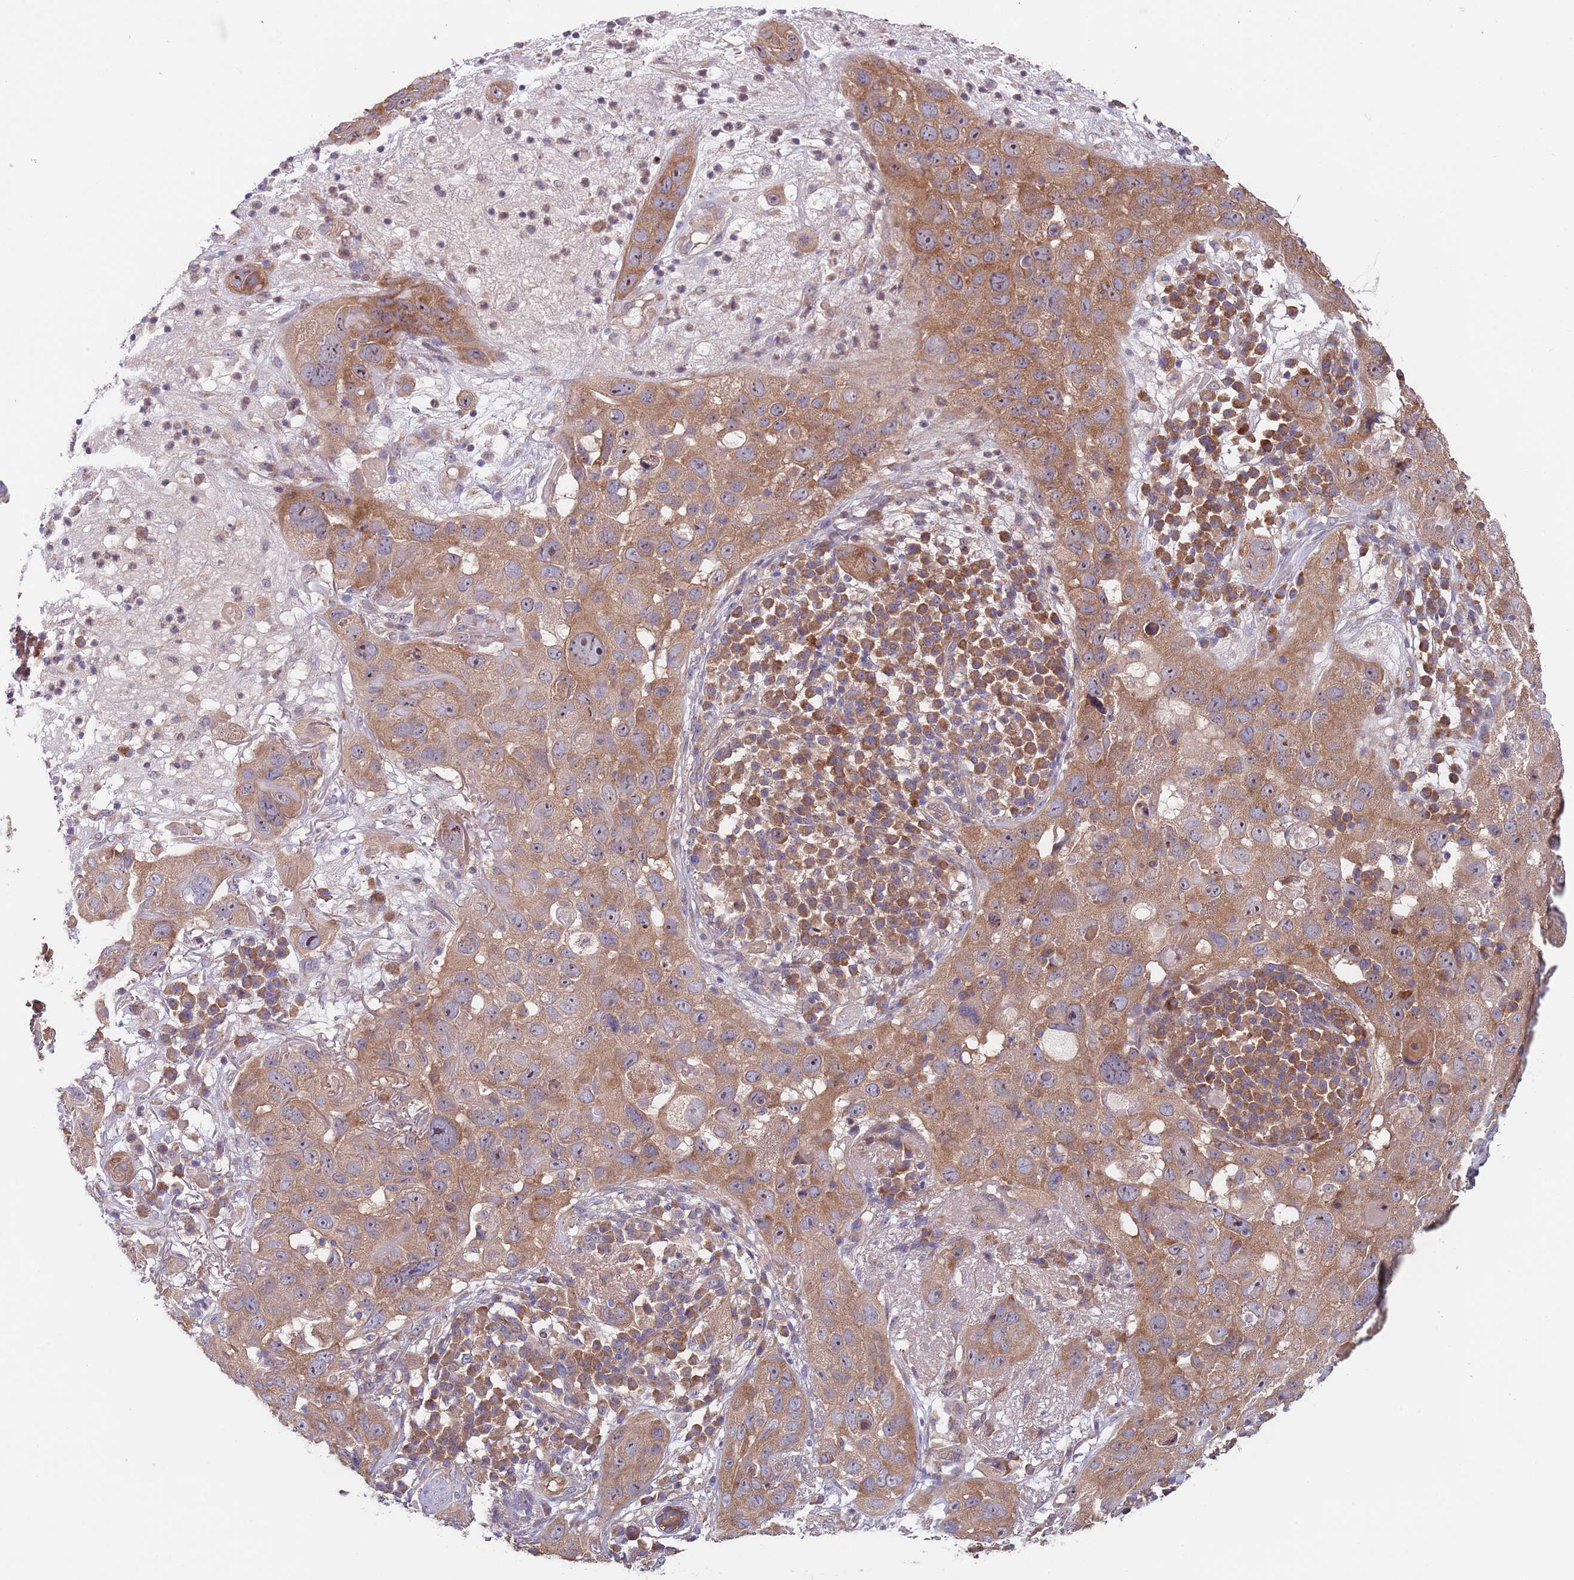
{"staining": {"intensity": "moderate", "quantity": ">75%", "location": "cytoplasmic/membranous"}, "tissue": "skin cancer", "cell_type": "Tumor cells", "image_type": "cancer", "snomed": [{"axis": "morphology", "description": "Squamous cell carcinoma in situ, NOS"}, {"axis": "morphology", "description": "Squamous cell carcinoma, NOS"}, {"axis": "topography", "description": "Skin"}], "caption": "A brown stain labels moderate cytoplasmic/membranous staining of a protein in skin cancer tumor cells.", "gene": "EIF3F", "patient": {"sex": "male", "age": 93}}